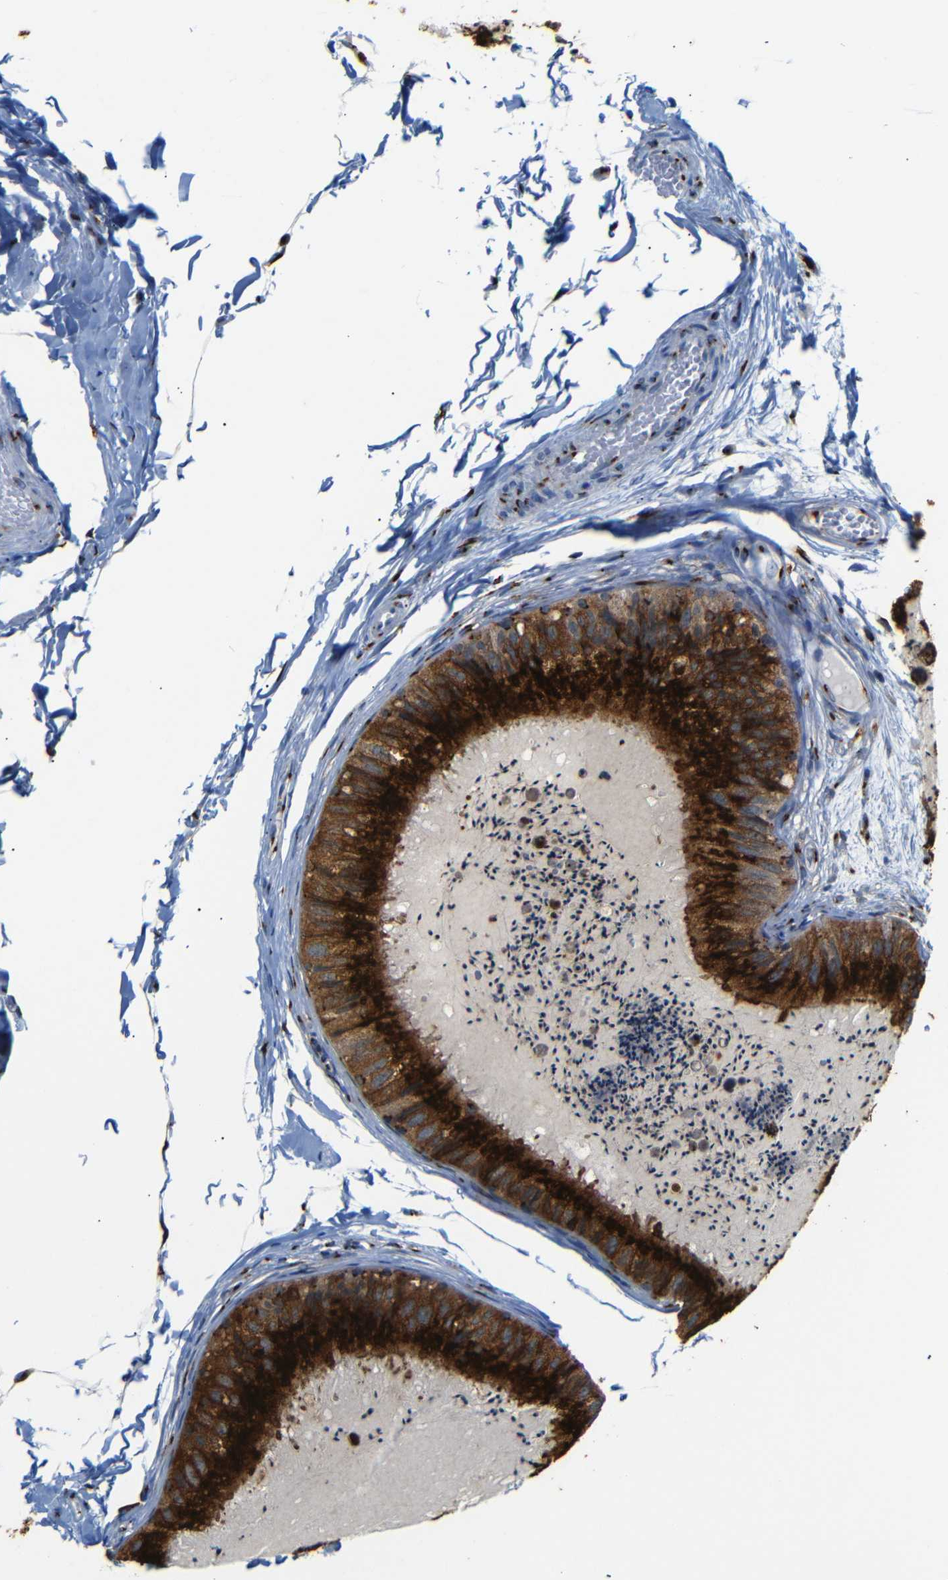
{"staining": {"intensity": "strong", "quantity": ">75%", "location": "cytoplasmic/membranous"}, "tissue": "epididymis", "cell_type": "Glandular cells", "image_type": "normal", "snomed": [{"axis": "morphology", "description": "Normal tissue, NOS"}, {"axis": "topography", "description": "Epididymis"}], "caption": "Immunohistochemical staining of normal epididymis displays strong cytoplasmic/membranous protein positivity in about >75% of glandular cells. The protein is shown in brown color, while the nuclei are stained blue.", "gene": "TGOLN2", "patient": {"sex": "male", "age": 31}}